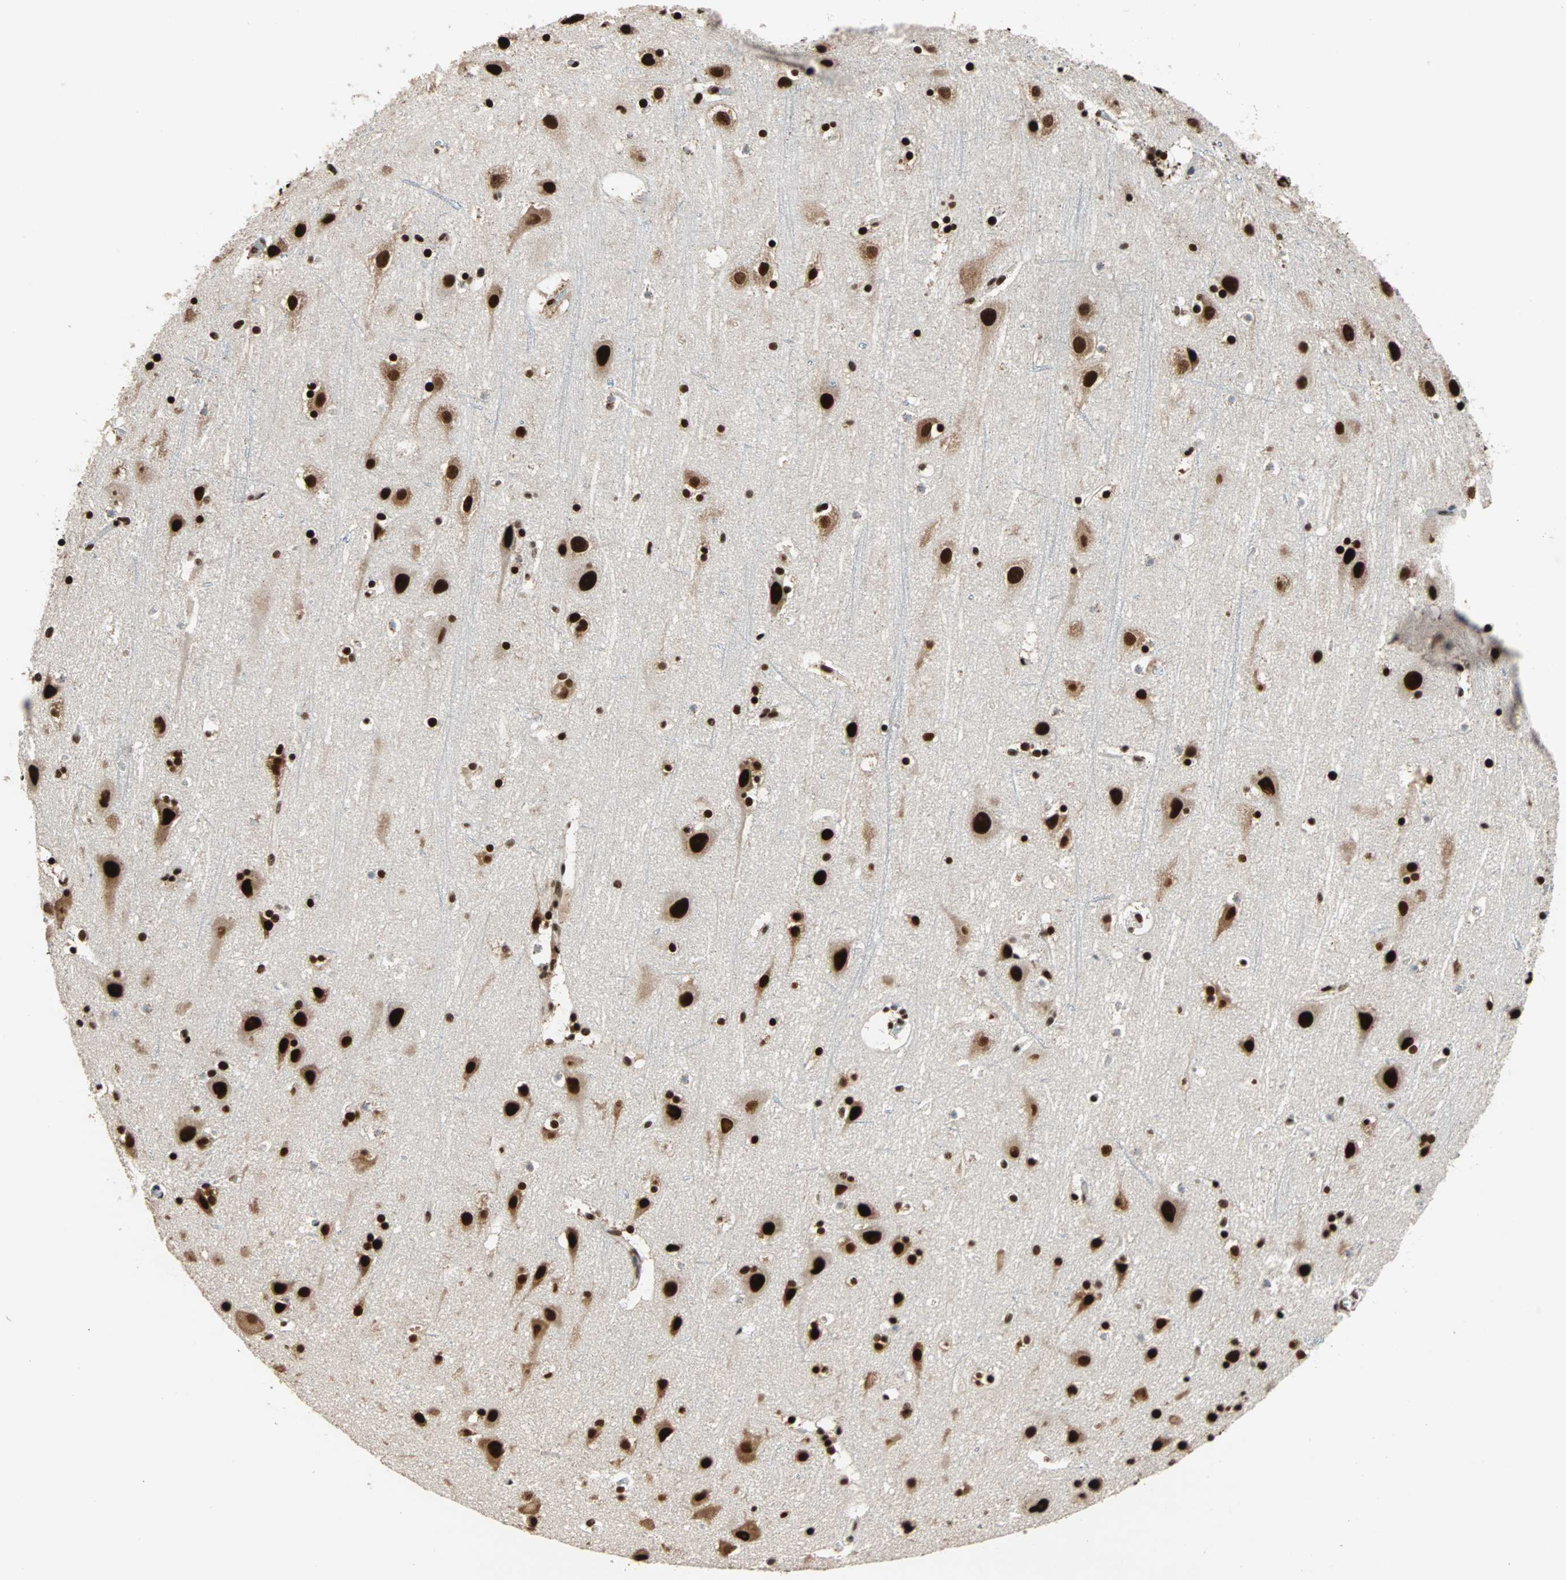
{"staining": {"intensity": "strong", "quantity": ">75%", "location": "nuclear"}, "tissue": "cerebral cortex", "cell_type": "Endothelial cells", "image_type": "normal", "snomed": [{"axis": "morphology", "description": "Normal tissue, NOS"}, {"axis": "topography", "description": "Cerebral cortex"}], "caption": "Unremarkable cerebral cortex exhibits strong nuclear expression in approximately >75% of endothelial cells (IHC, brightfield microscopy, high magnification)..", "gene": "ILF2", "patient": {"sex": "male", "age": 45}}